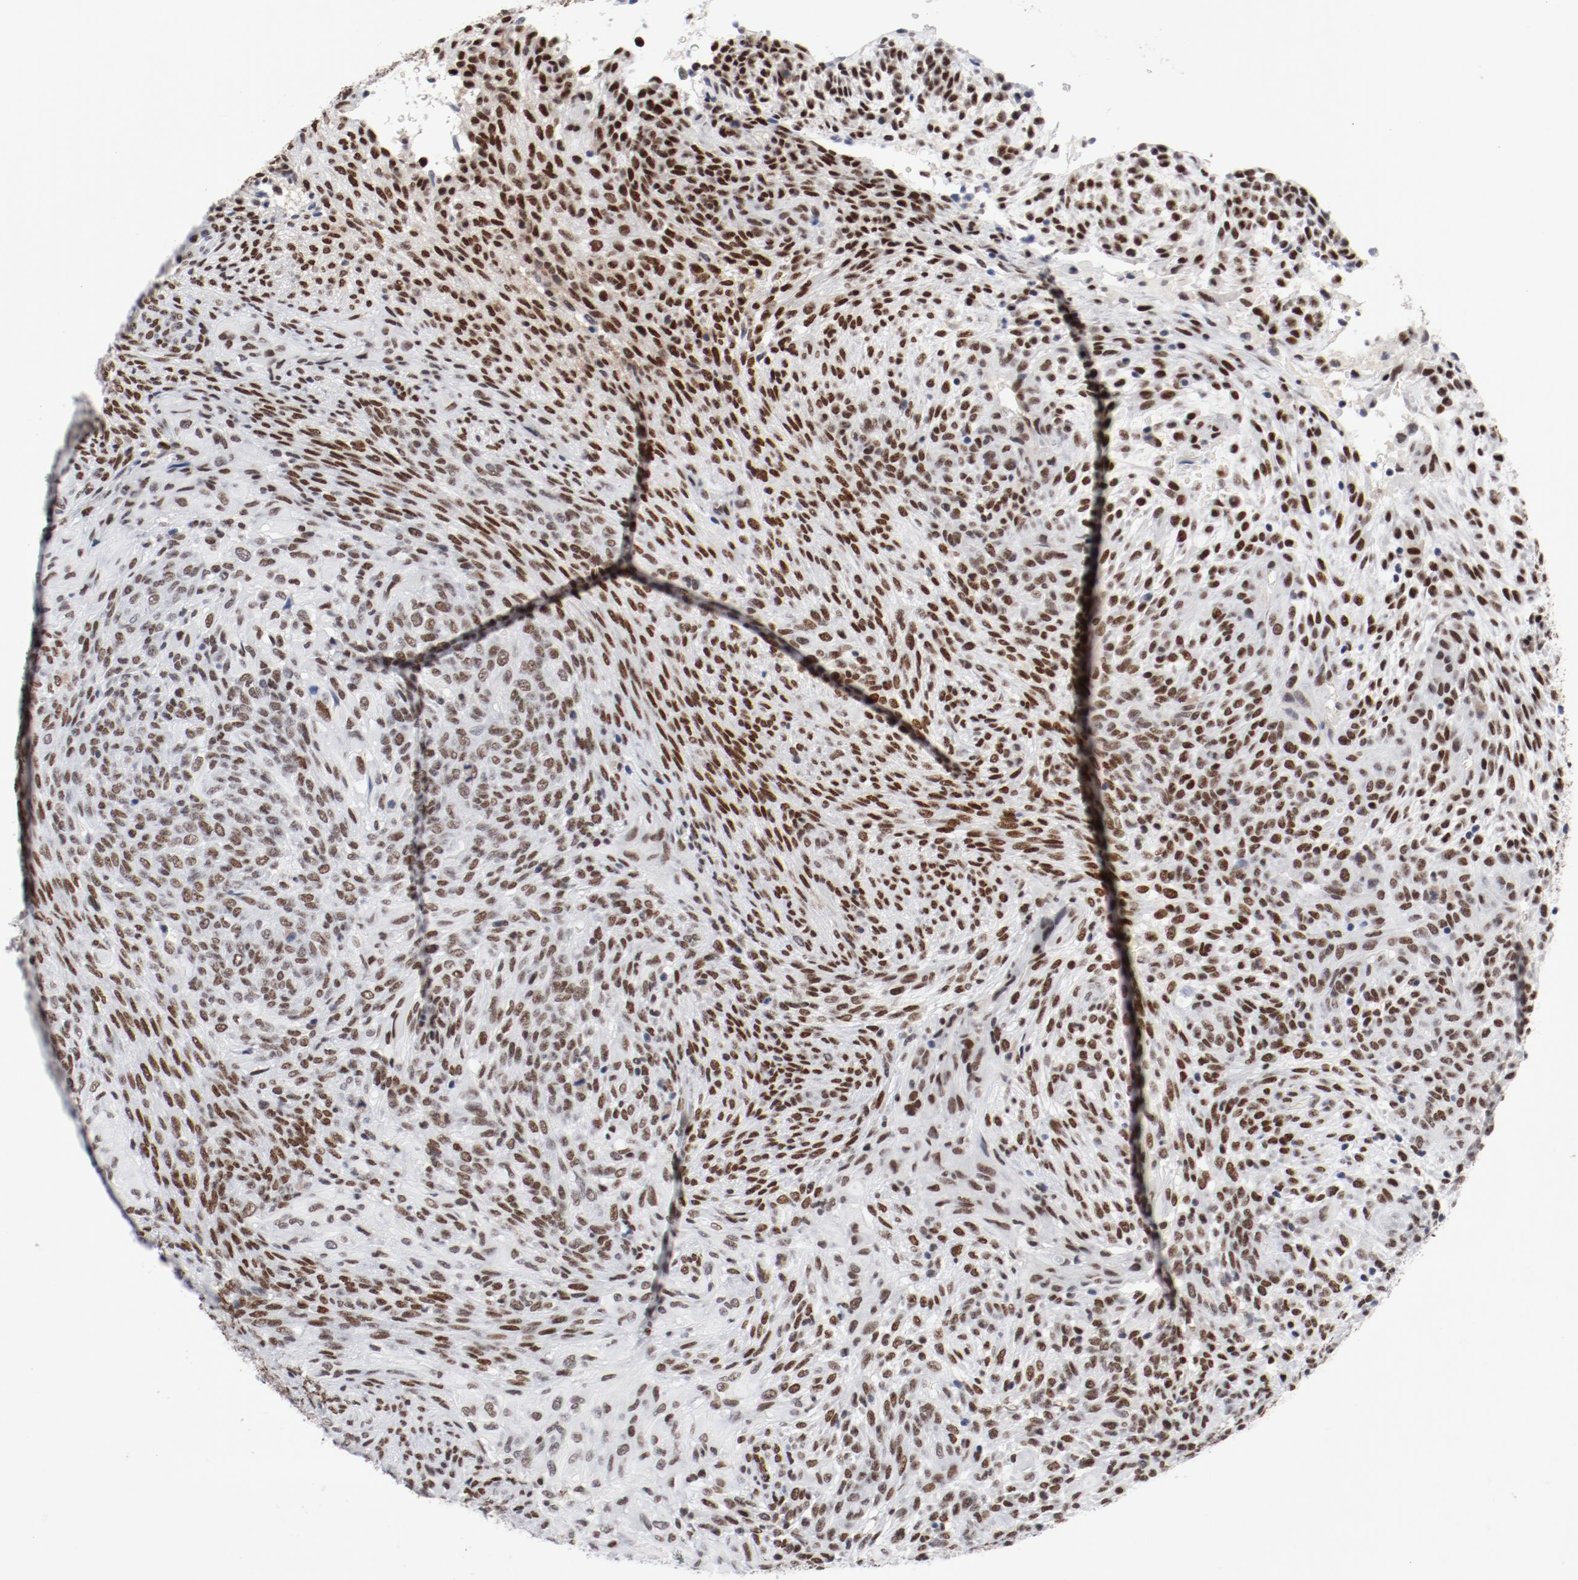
{"staining": {"intensity": "strong", "quantity": ">75%", "location": "nuclear"}, "tissue": "glioma", "cell_type": "Tumor cells", "image_type": "cancer", "snomed": [{"axis": "morphology", "description": "Glioma, malignant, High grade"}, {"axis": "topography", "description": "Cerebral cortex"}], "caption": "Tumor cells exhibit high levels of strong nuclear expression in approximately >75% of cells in human high-grade glioma (malignant).", "gene": "ARNT", "patient": {"sex": "female", "age": 55}}